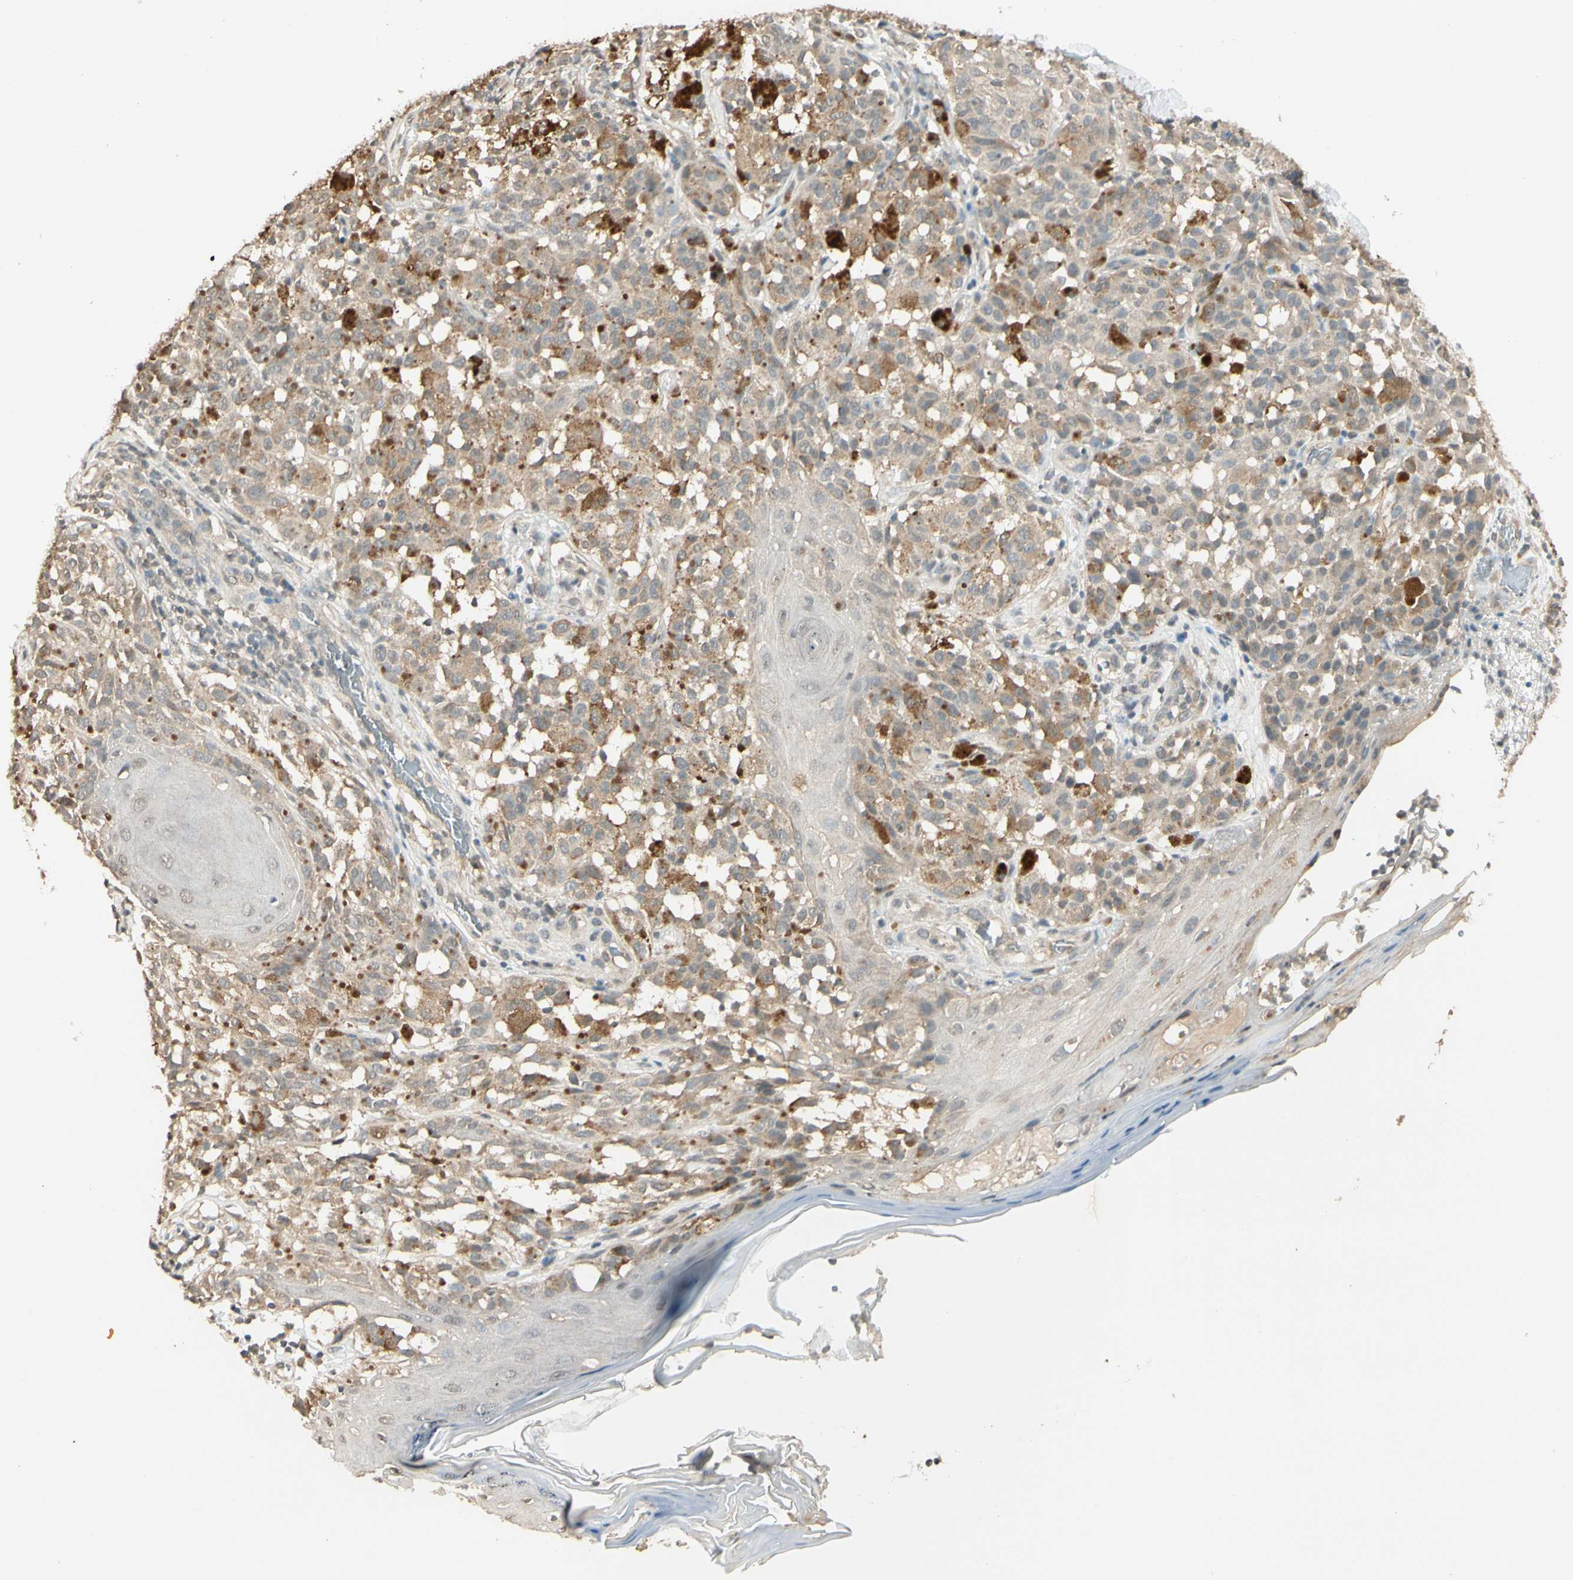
{"staining": {"intensity": "weak", "quantity": ">75%", "location": "cytoplasmic/membranous"}, "tissue": "melanoma", "cell_type": "Tumor cells", "image_type": "cancer", "snomed": [{"axis": "morphology", "description": "Malignant melanoma, NOS"}, {"axis": "topography", "description": "Skin"}], "caption": "An immunohistochemistry (IHC) photomicrograph of neoplastic tissue is shown. Protein staining in brown shows weak cytoplasmic/membranous positivity in melanoma within tumor cells.", "gene": "SGCA", "patient": {"sex": "female", "age": 46}}